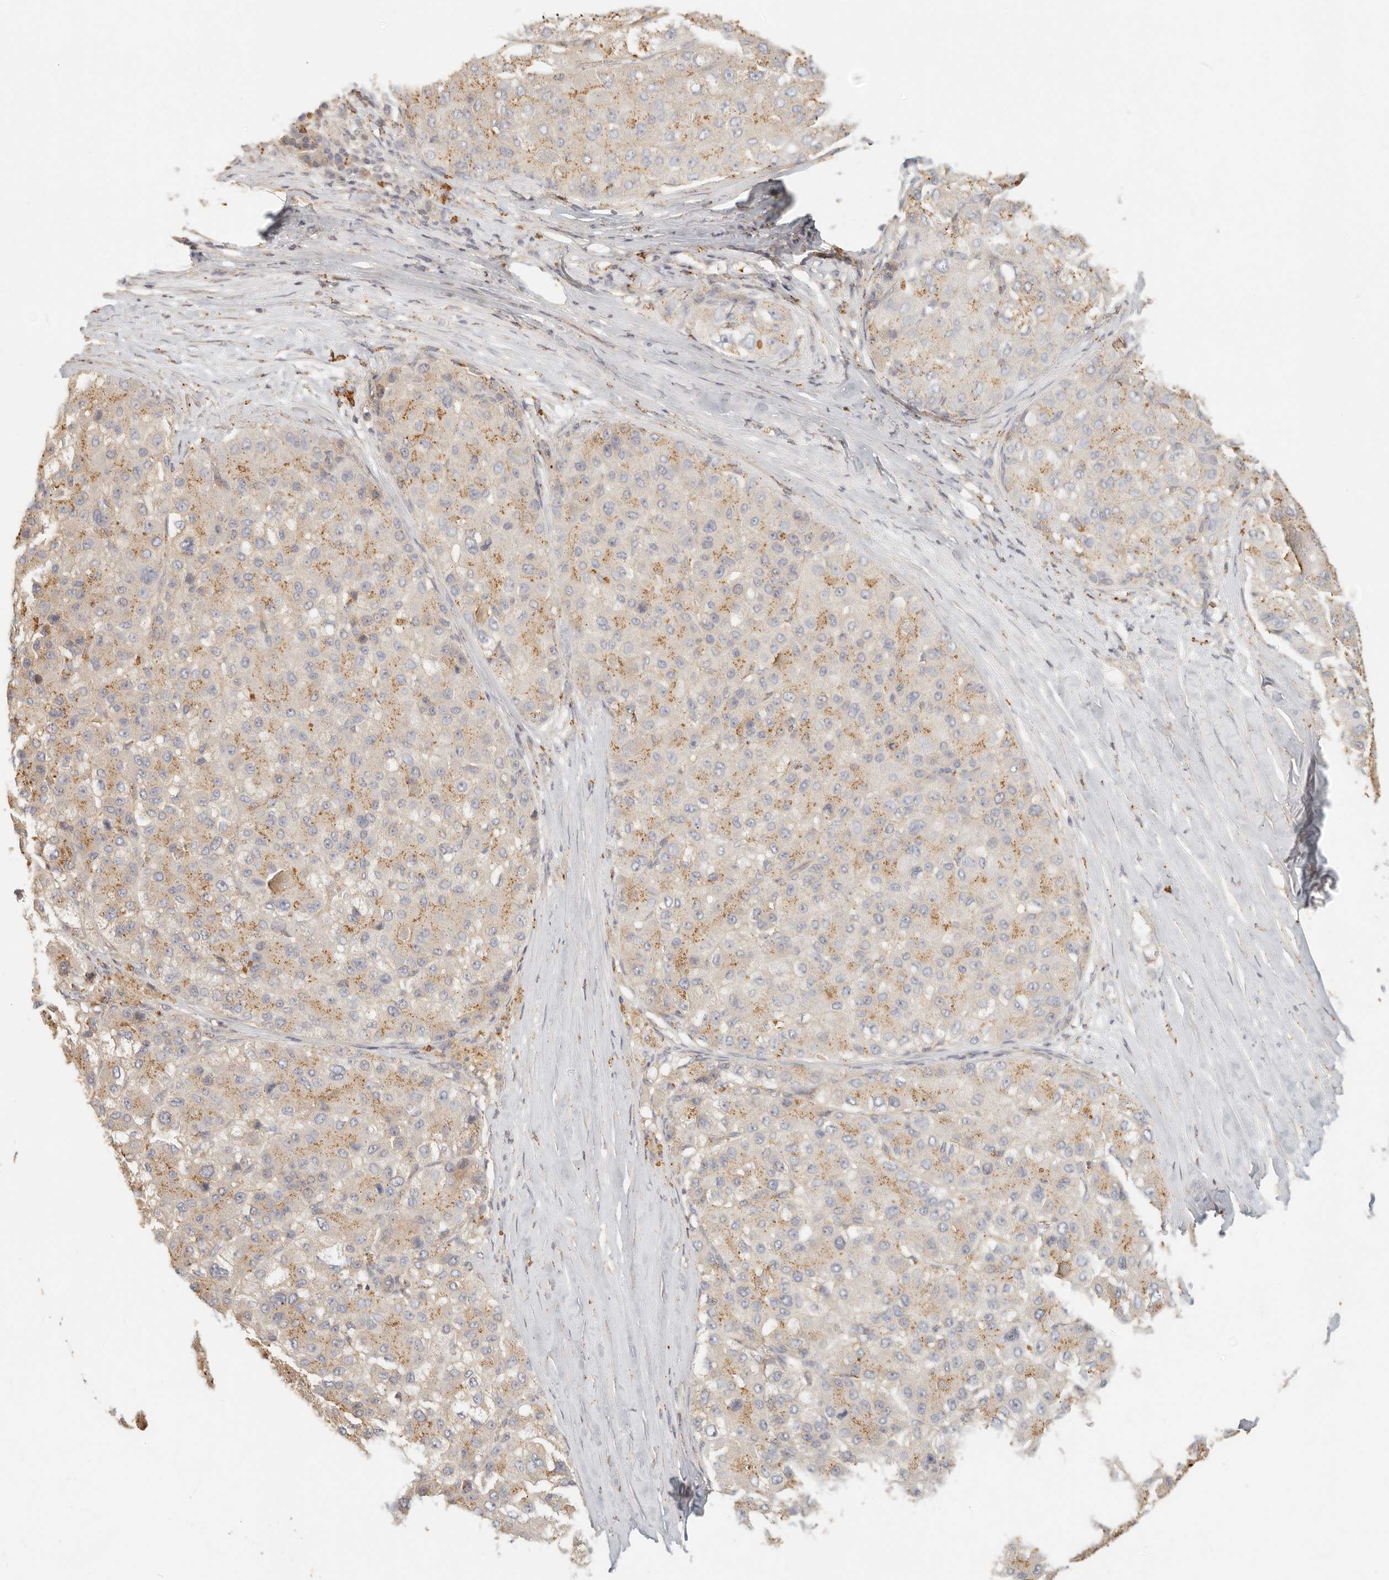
{"staining": {"intensity": "weak", "quantity": ">75%", "location": "cytoplasmic/membranous"}, "tissue": "liver cancer", "cell_type": "Tumor cells", "image_type": "cancer", "snomed": [{"axis": "morphology", "description": "Carcinoma, Hepatocellular, NOS"}, {"axis": "topography", "description": "Liver"}], "caption": "Liver cancer stained for a protein (brown) exhibits weak cytoplasmic/membranous positive staining in about >75% of tumor cells.", "gene": "CNMD", "patient": {"sex": "male", "age": 80}}